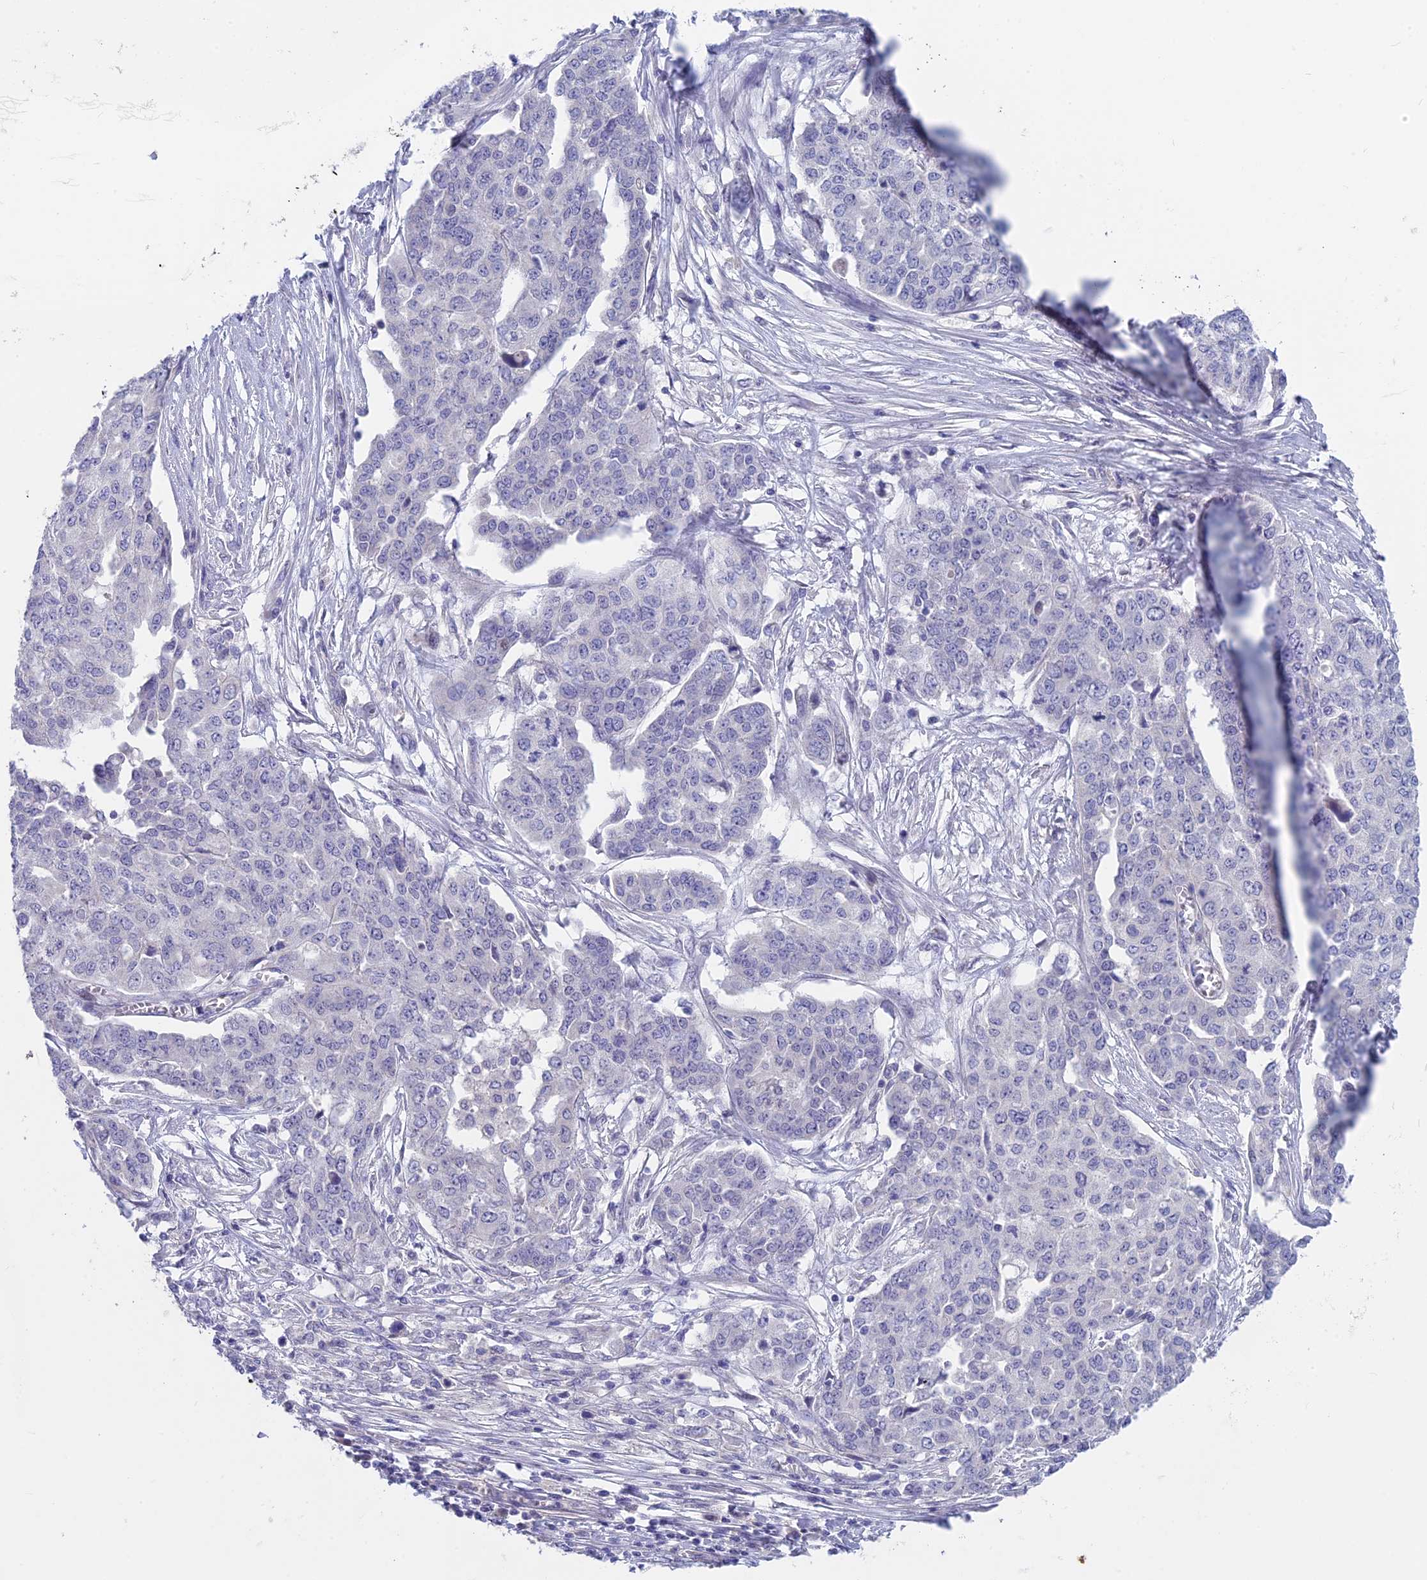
{"staining": {"intensity": "negative", "quantity": "none", "location": "none"}, "tissue": "ovarian cancer", "cell_type": "Tumor cells", "image_type": "cancer", "snomed": [{"axis": "morphology", "description": "Cystadenocarcinoma, serous, NOS"}, {"axis": "topography", "description": "Soft tissue"}, {"axis": "topography", "description": "Ovary"}], "caption": "Human ovarian serous cystadenocarcinoma stained for a protein using immunohistochemistry shows no positivity in tumor cells.", "gene": "SNTN", "patient": {"sex": "female", "age": 57}}